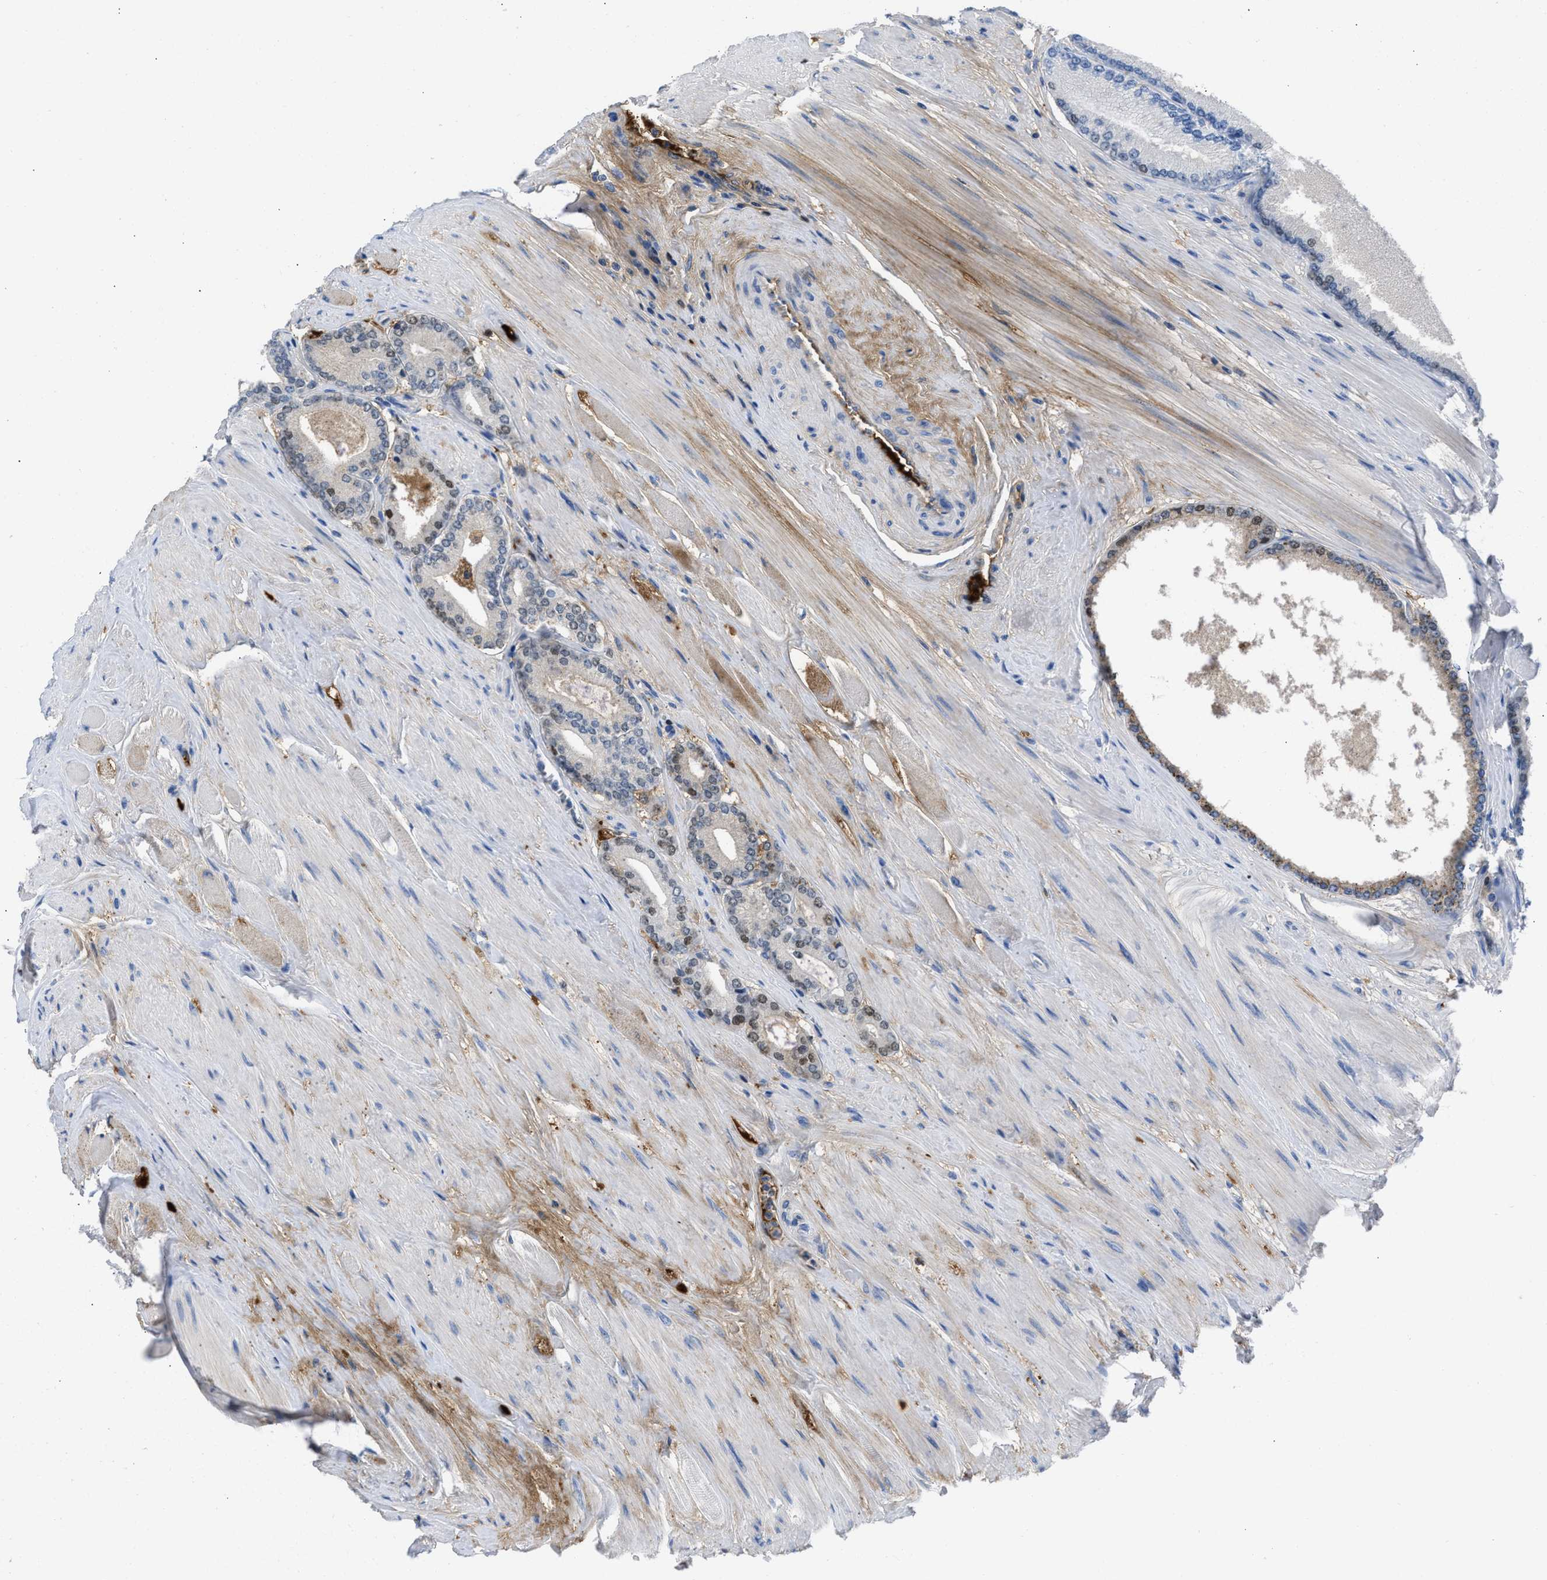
{"staining": {"intensity": "weak", "quantity": "<25%", "location": "cytoplasmic/membranous,nuclear"}, "tissue": "prostate cancer", "cell_type": "Tumor cells", "image_type": "cancer", "snomed": [{"axis": "morphology", "description": "Adenocarcinoma, High grade"}, {"axis": "topography", "description": "Prostate"}], "caption": "Immunohistochemistry (IHC) of high-grade adenocarcinoma (prostate) reveals no positivity in tumor cells.", "gene": "LEF1", "patient": {"sex": "male", "age": 61}}